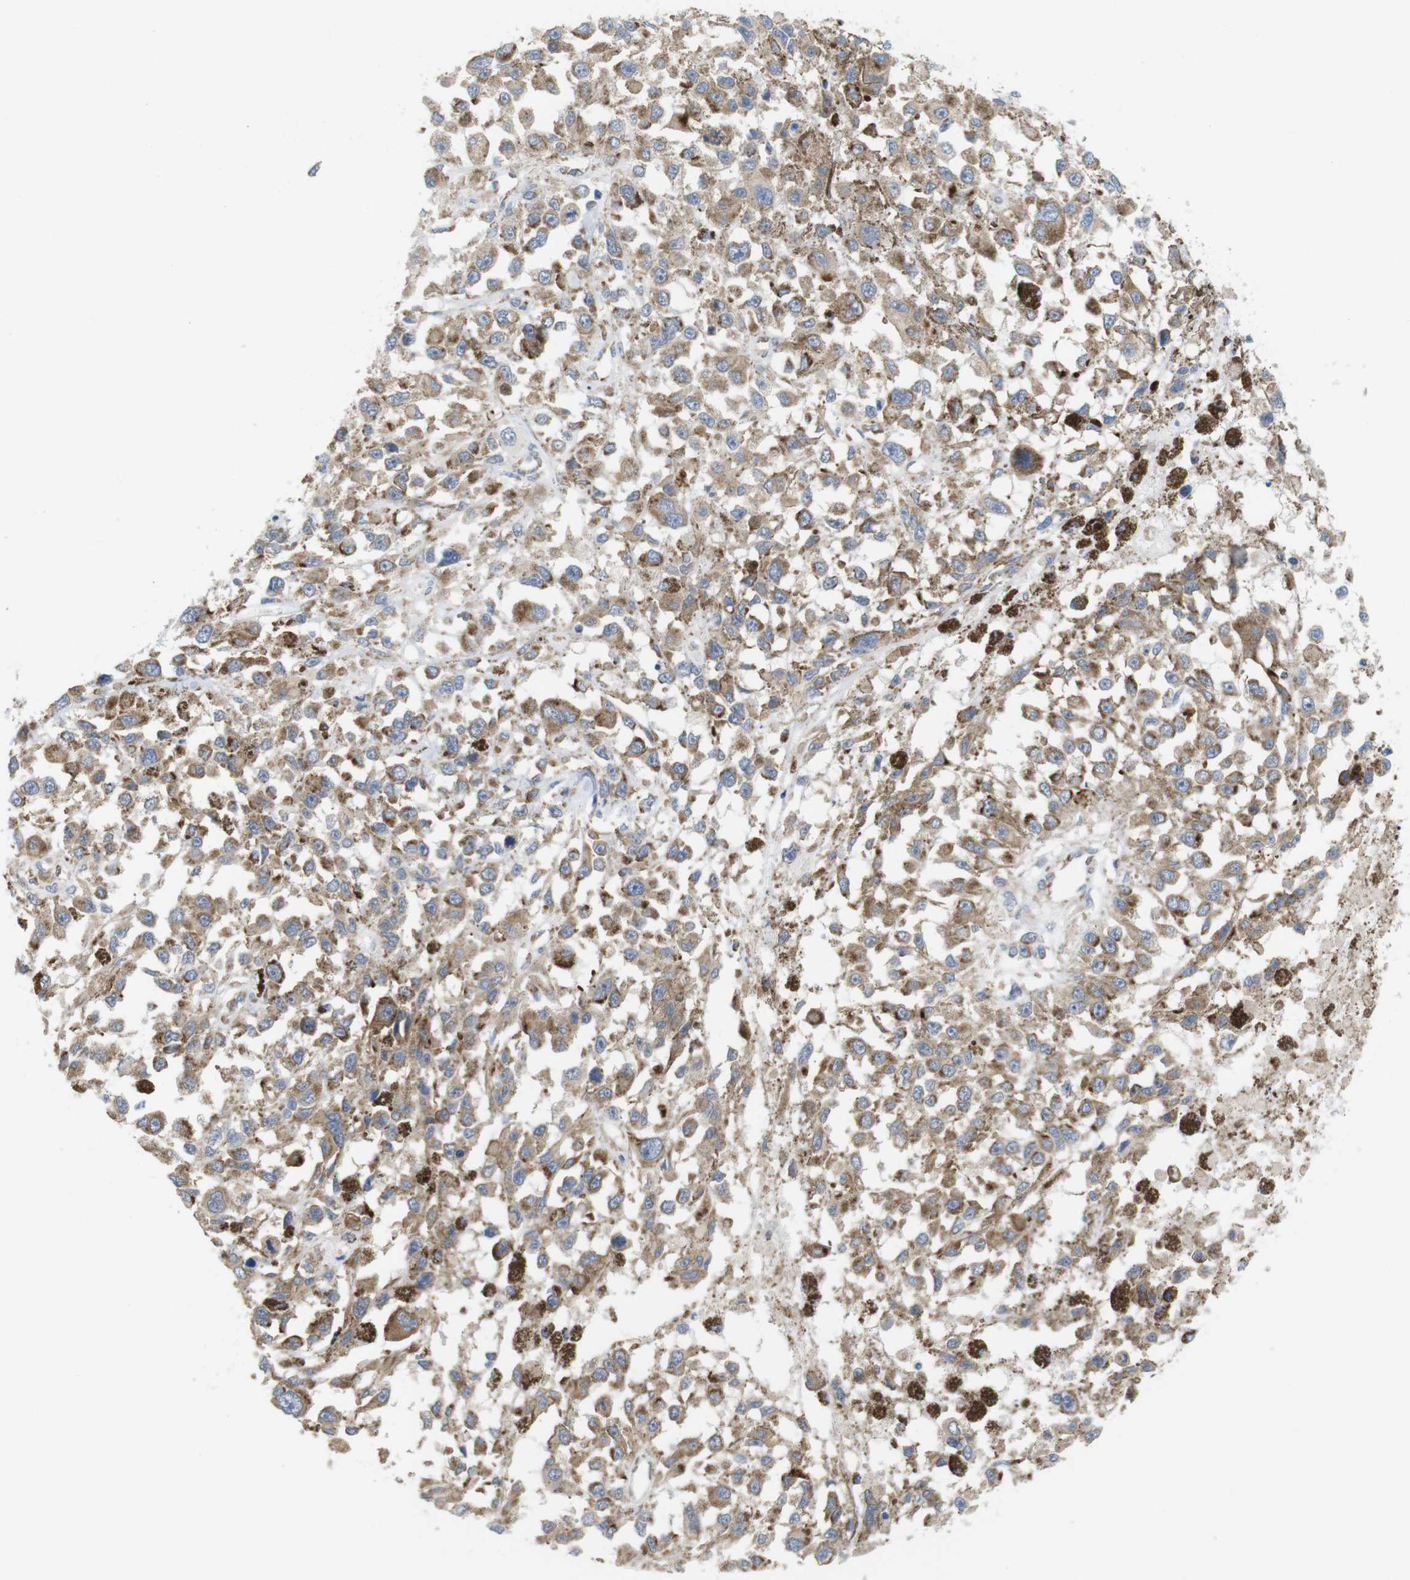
{"staining": {"intensity": "moderate", "quantity": ">75%", "location": "cytoplasmic/membranous"}, "tissue": "melanoma", "cell_type": "Tumor cells", "image_type": "cancer", "snomed": [{"axis": "morphology", "description": "Malignant melanoma, Metastatic site"}, {"axis": "topography", "description": "Lymph node"}], "caption": "This histopathology image shows immunohistochemistry (IHC) staining of melanoma, with medium moderate cytoplasmic/membranous staining in approximately >75% of tumor cells.", "gene": "PCNX2", "patient": {"sex": "male", "age": 59}}